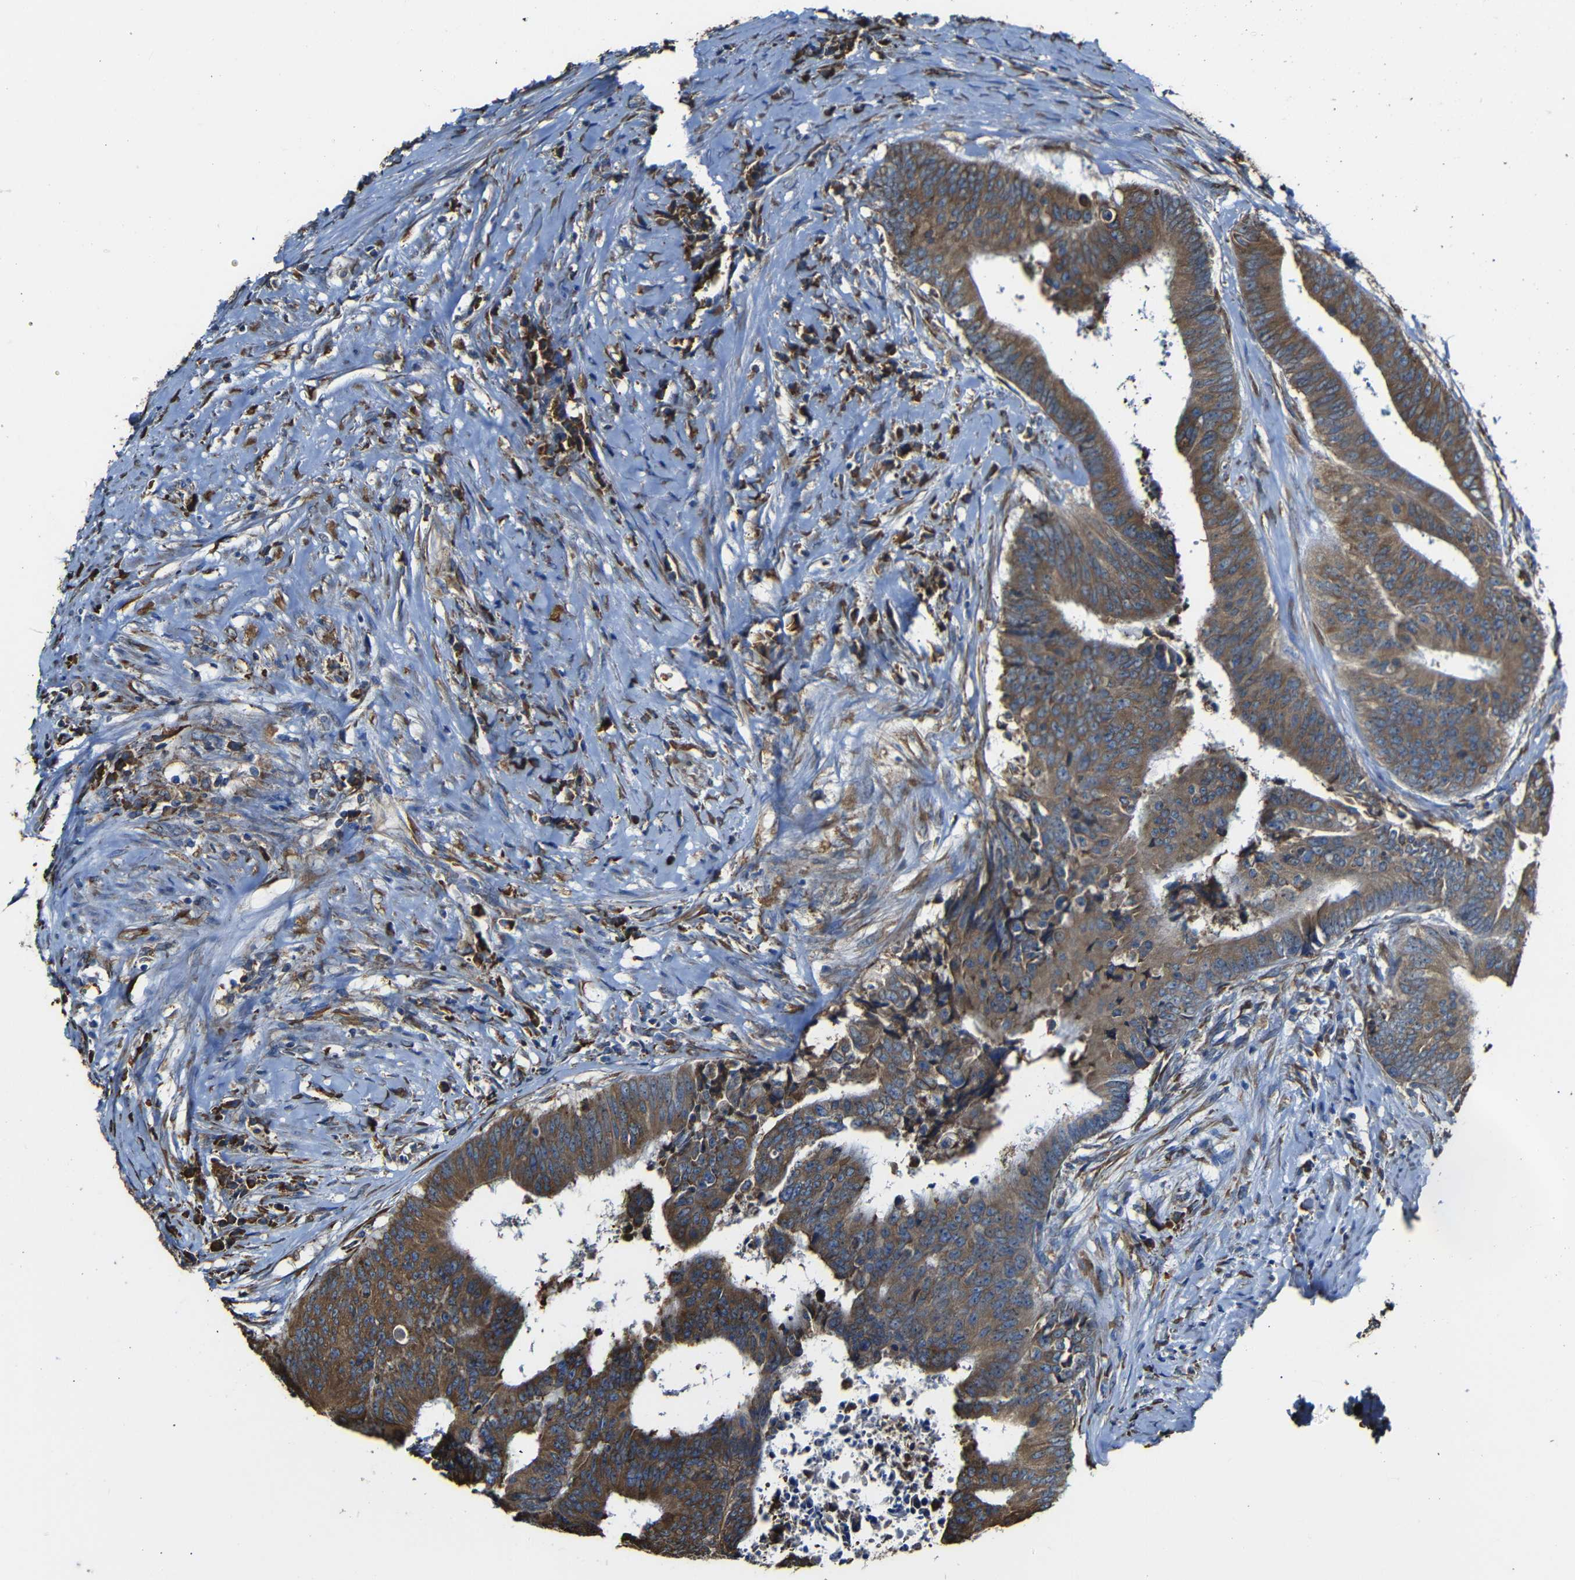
{"staining": {"intensity": "moderate", "quantity": ">75%", "location": "cytoplasmic/membranous"}, "tissue": "colorectal cancer", "cell_type": "Tumor cells", "image_type": "cancer", "snomed": [{"axis": "morphology", "description": "Adenocarcinoma, NOS"}, {"axis": "topography", "description": "Rectum"}], "caption": "High-power microscopy captured an IHC histopathology image of colorectal adenocarcinoma, revealing moderate cytoplasmic/membranous positivity in approximately >75% of tumor cells. The protein of interest is shown in brown color, while the nuclei are stained blue.", "gene": "PPIB", "patient": {"sex": "male", "age": 72}}